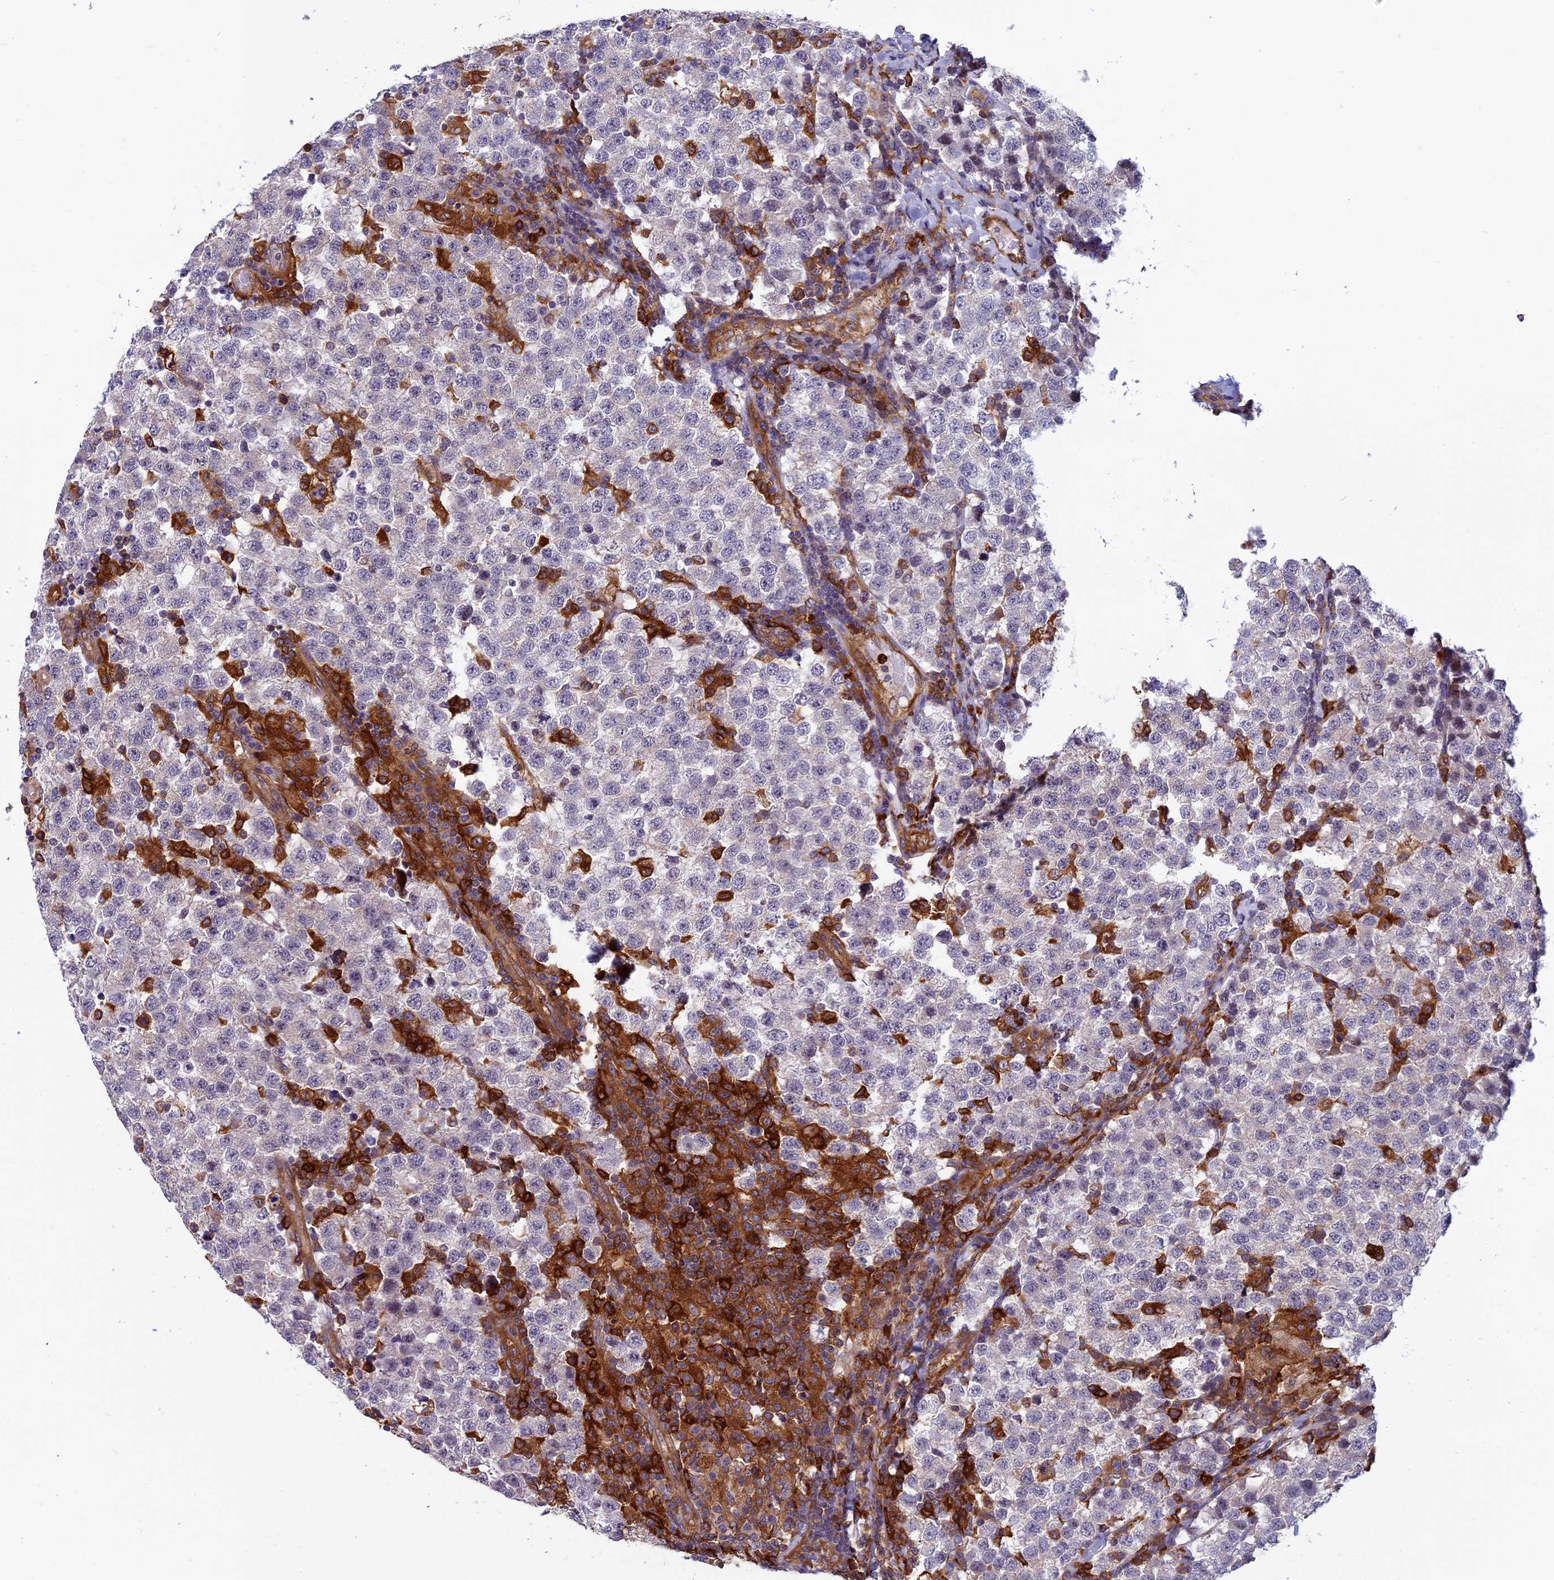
{"staining": {"intensity": "negative", "quantity": "none", "location": "none"}, "tissue": "testis cancer", "cell_type": "Tumor cells", "image_type": "cancer", "snomed": [{"axis": "morphology", "description": "Seminoma, NOS"}, {"axis": "topography", "description": "Testis"}], "caption": "Protein analysis of testis seminoma demonstrates no significant positivity in tumor cells.", "gene": "EHBP1L1", "patient": {"sex": "male", "age": 34}}